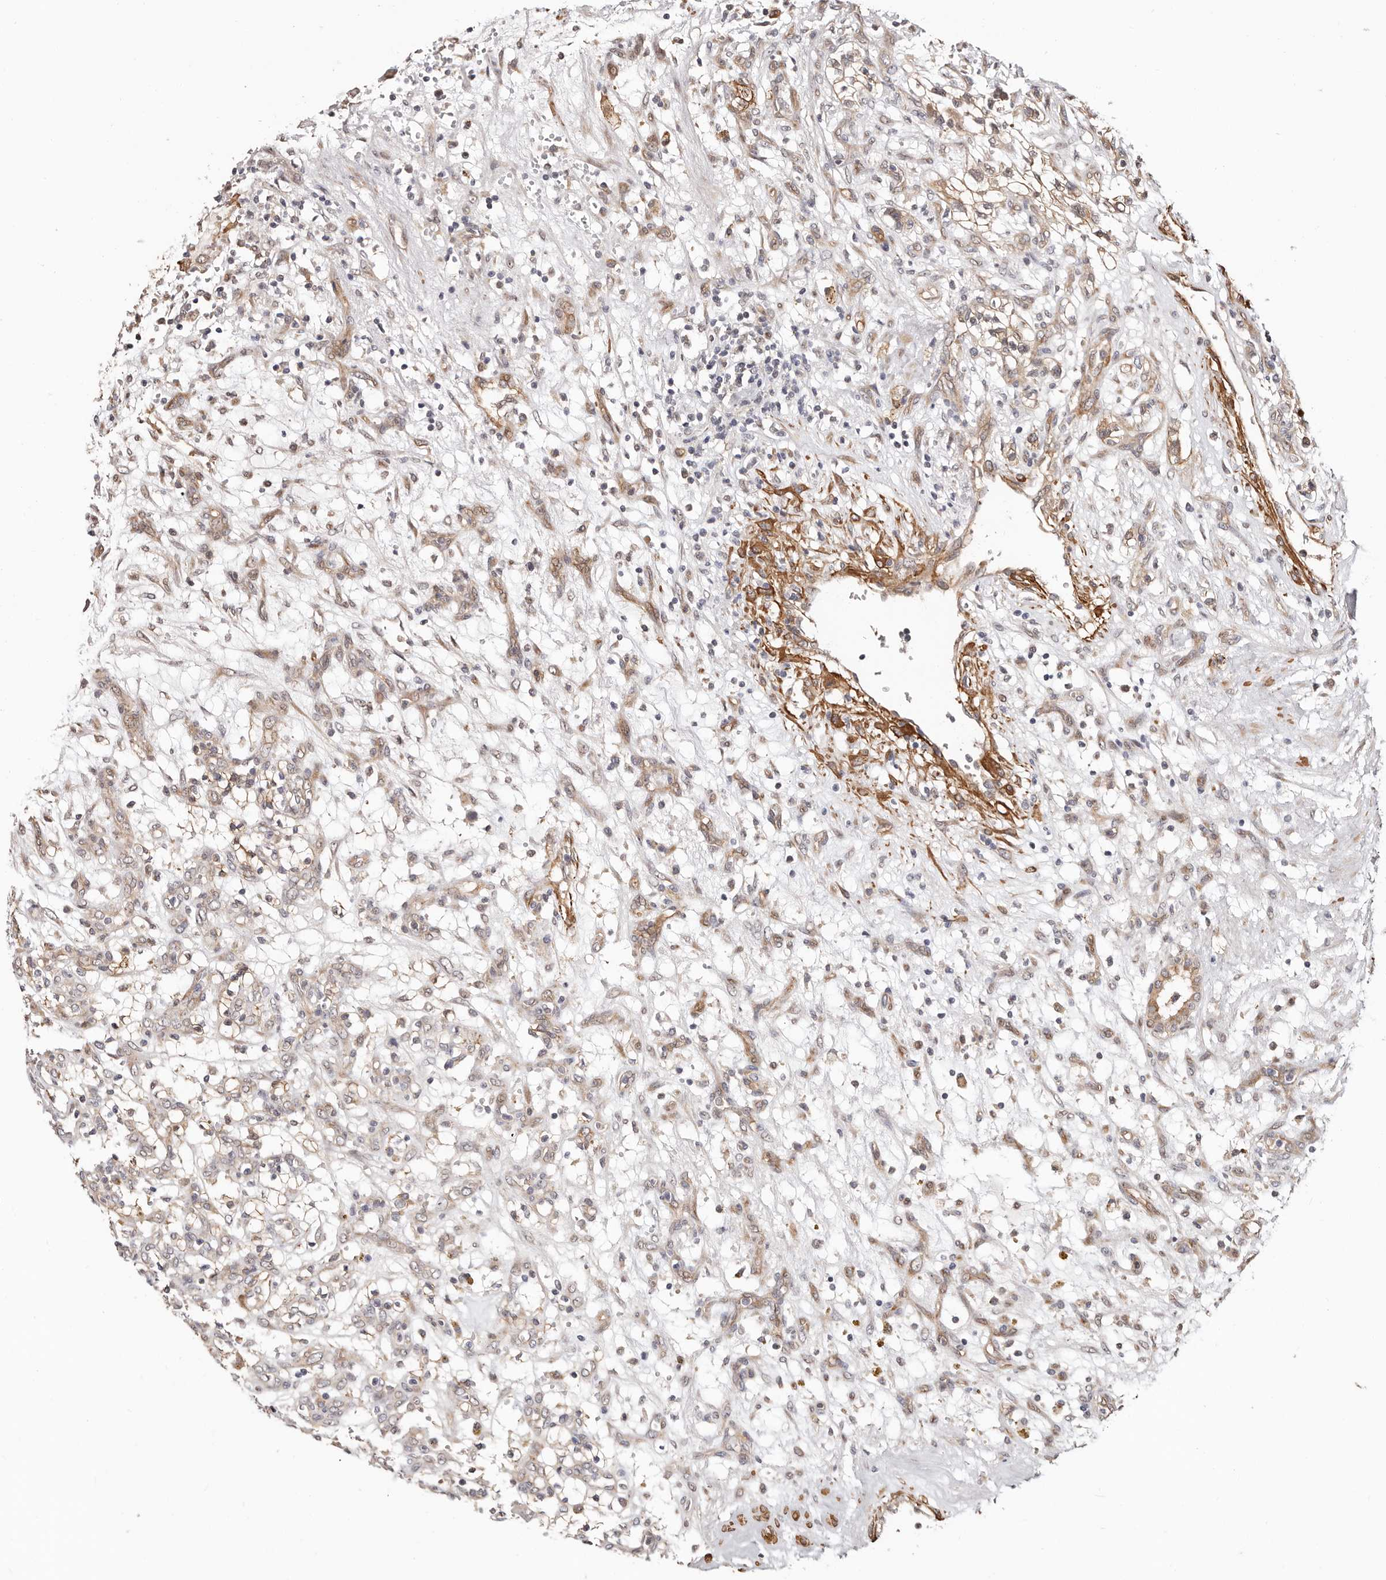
{"staining": {"intensity": "weak", "quantity": "<25%", "location": "cytoplasmic/membranous"}, "tissue": "renal cancer", "cell_type": "Tumor cells", "image_type": "cancer", "snomed": [{"axis": "morphology", "description": "Adenocarcinoma, NOS"}, {"axis": "topography", "description": "Kidney"}], "caption": "Tumor cells are negative for protein expression in human renal adenocarcinoma. (Stains: DAB (3,3'-diaminobenzidine) immunohistochemistry (IHC) with hematoxylin counter stain, Microscopy: brightfield microscopy at high magnification).", "gene": "TRIP13", "patient": {"sex": "female", "age": 57}}